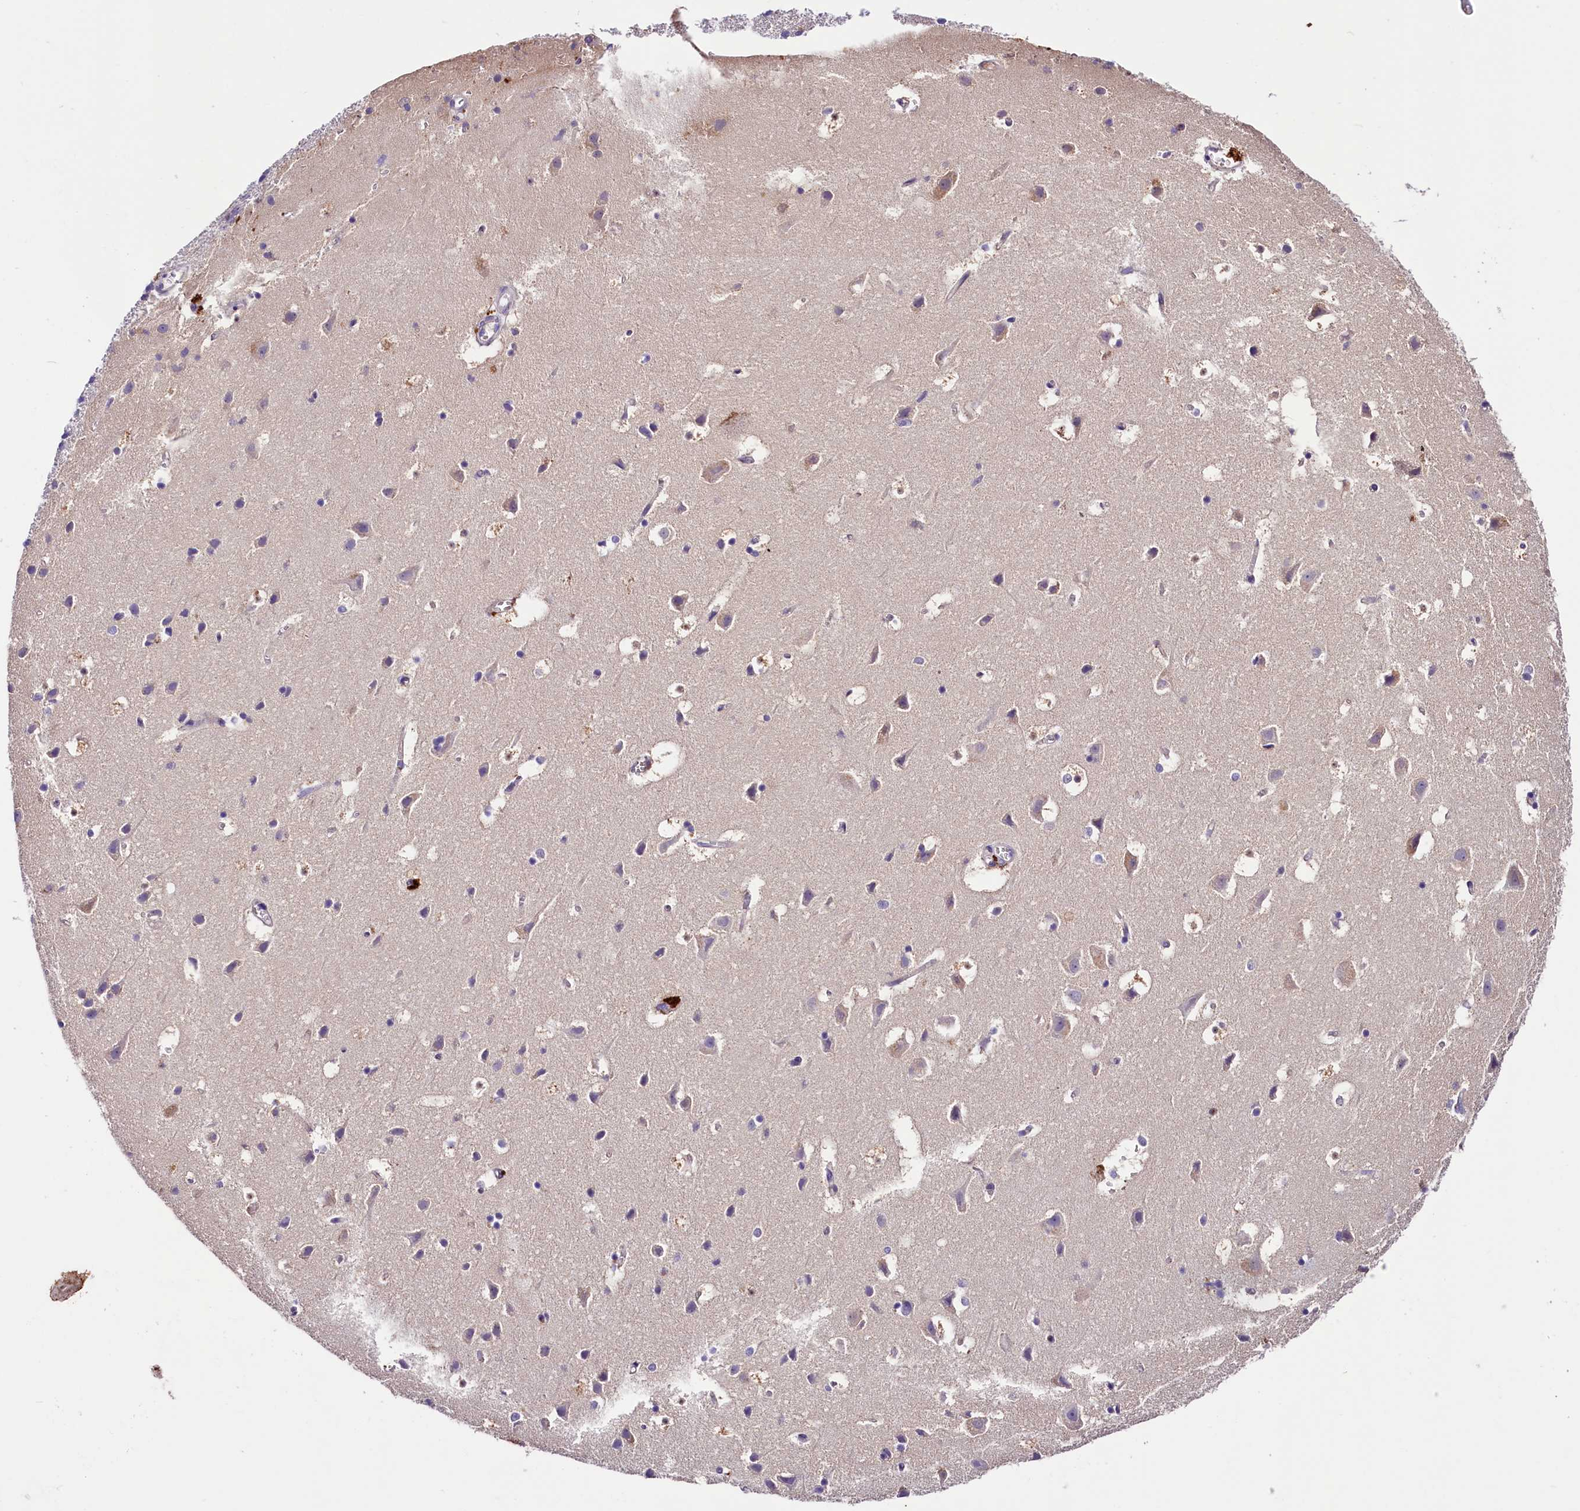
{"staining": {"intensity": "negative", "quantity": "none", "location": "none"}, "tissue": "cerebral cortex", "cell_type": "Endothelial cells", "image_type": "normal", "snomed": [{"axis": "morphology", "description": "Normal tissue, NOS"}, {"axis": "topography", "description": "Cerebral cortex"}], "caption": "DAB (3,3'-diaminobenzidine) immunohistochemical staining of normal human cerebral cortex displays no significant expression in endothelial cells. (Brightfield microscopy of DAB immunohistochemistry at high magnification).", "gene": "ARMC6", "patient": {"sex": "male", "age": 54}}